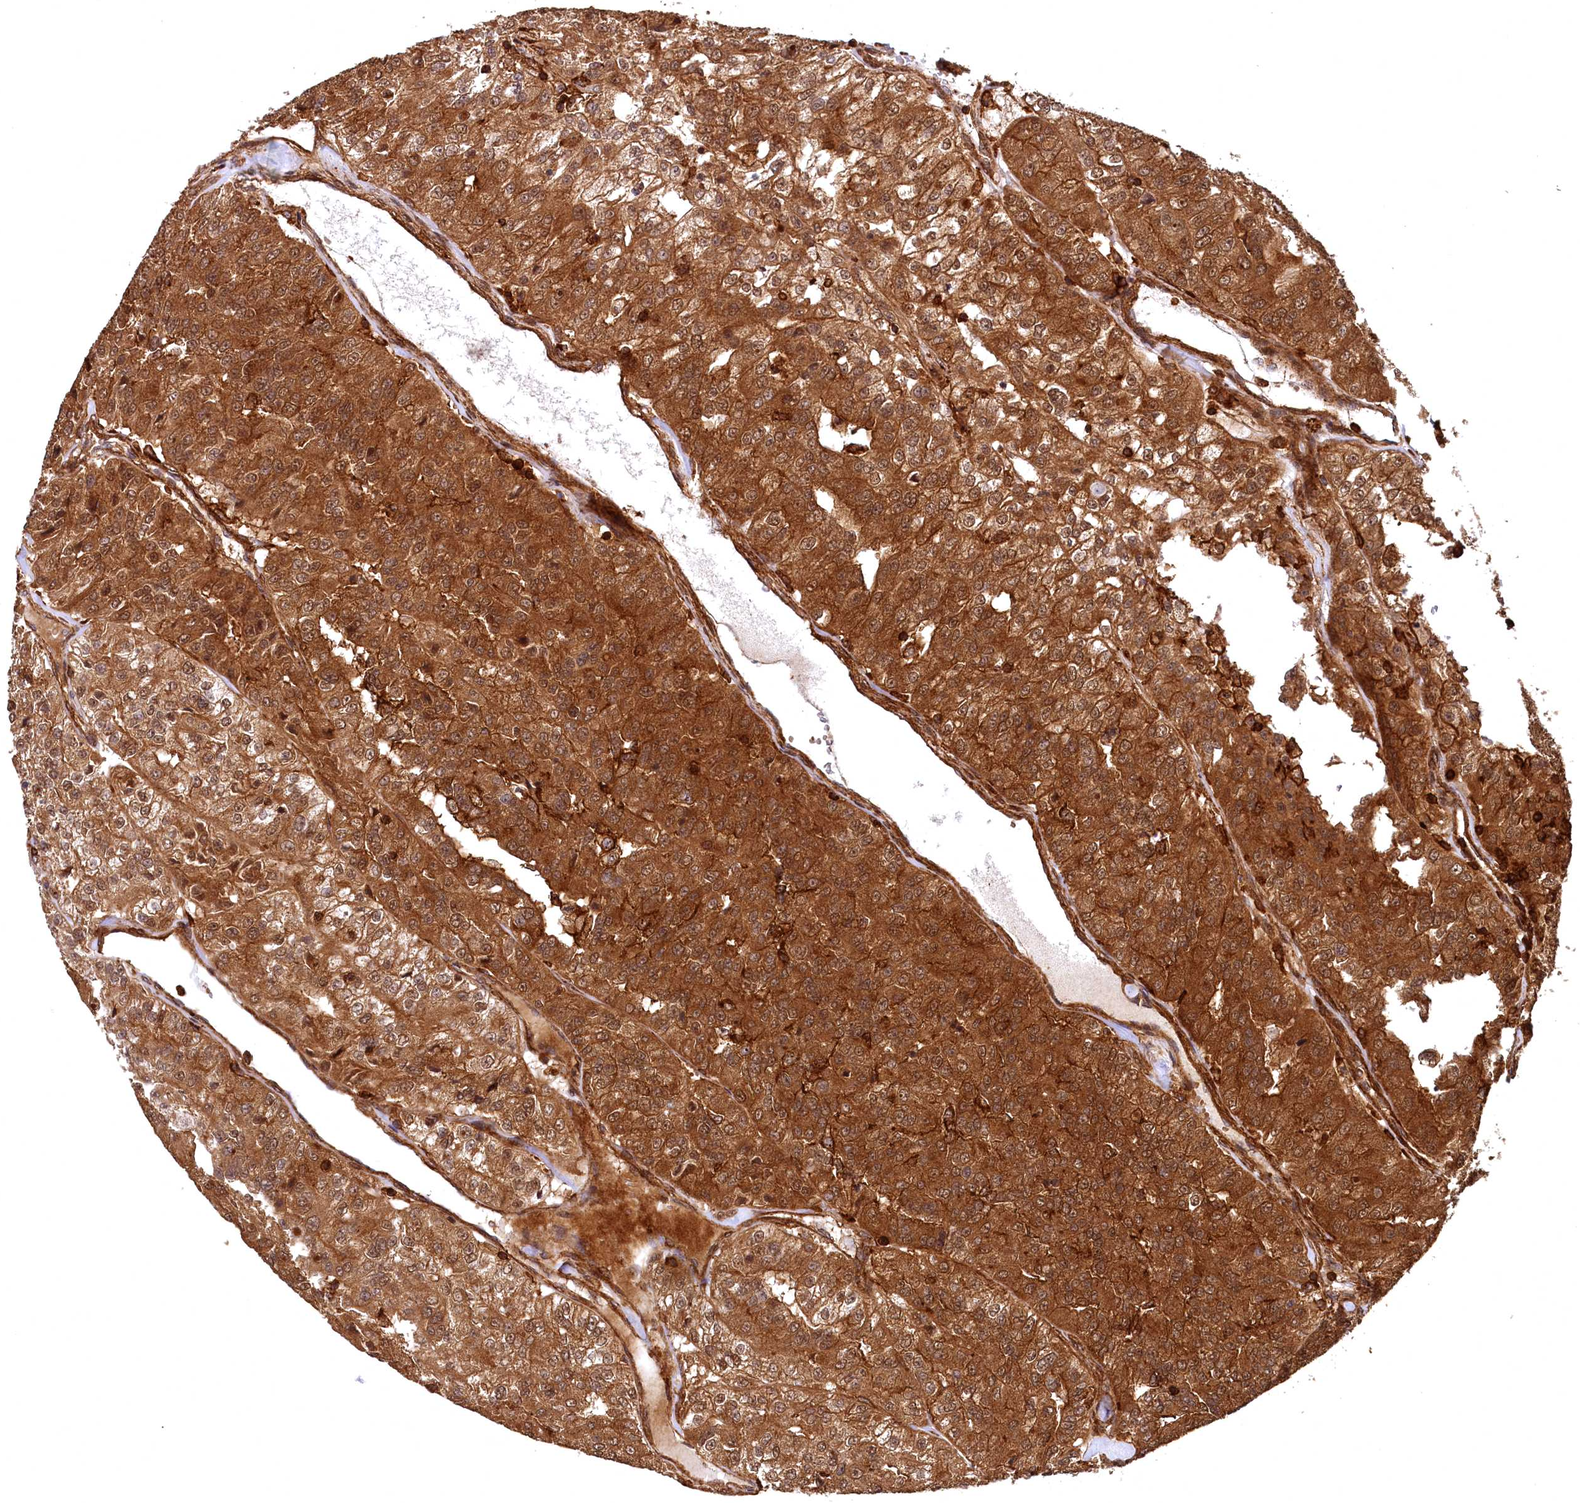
{"staining": {"intensity": "strong", "quantity": ">75%", "location": "cytoplasmic/membranous"}, "tissue": "renal cancer", "cell_type": "Tumor cells", "image_type": "cancer", "snomed": [{"axis": "morphology", "description": "Adenocarcinoma, NOS"}, {"axis": "topography", "description": "Kidney"}], "caption": "This is an image of immunohistochemistry staining of renal cancer, which shows strong positivity in the cytoplasmic/membranous of tumor cells.", "gene": "STUB1", "patient": {"sex": "female", "age": 63}}